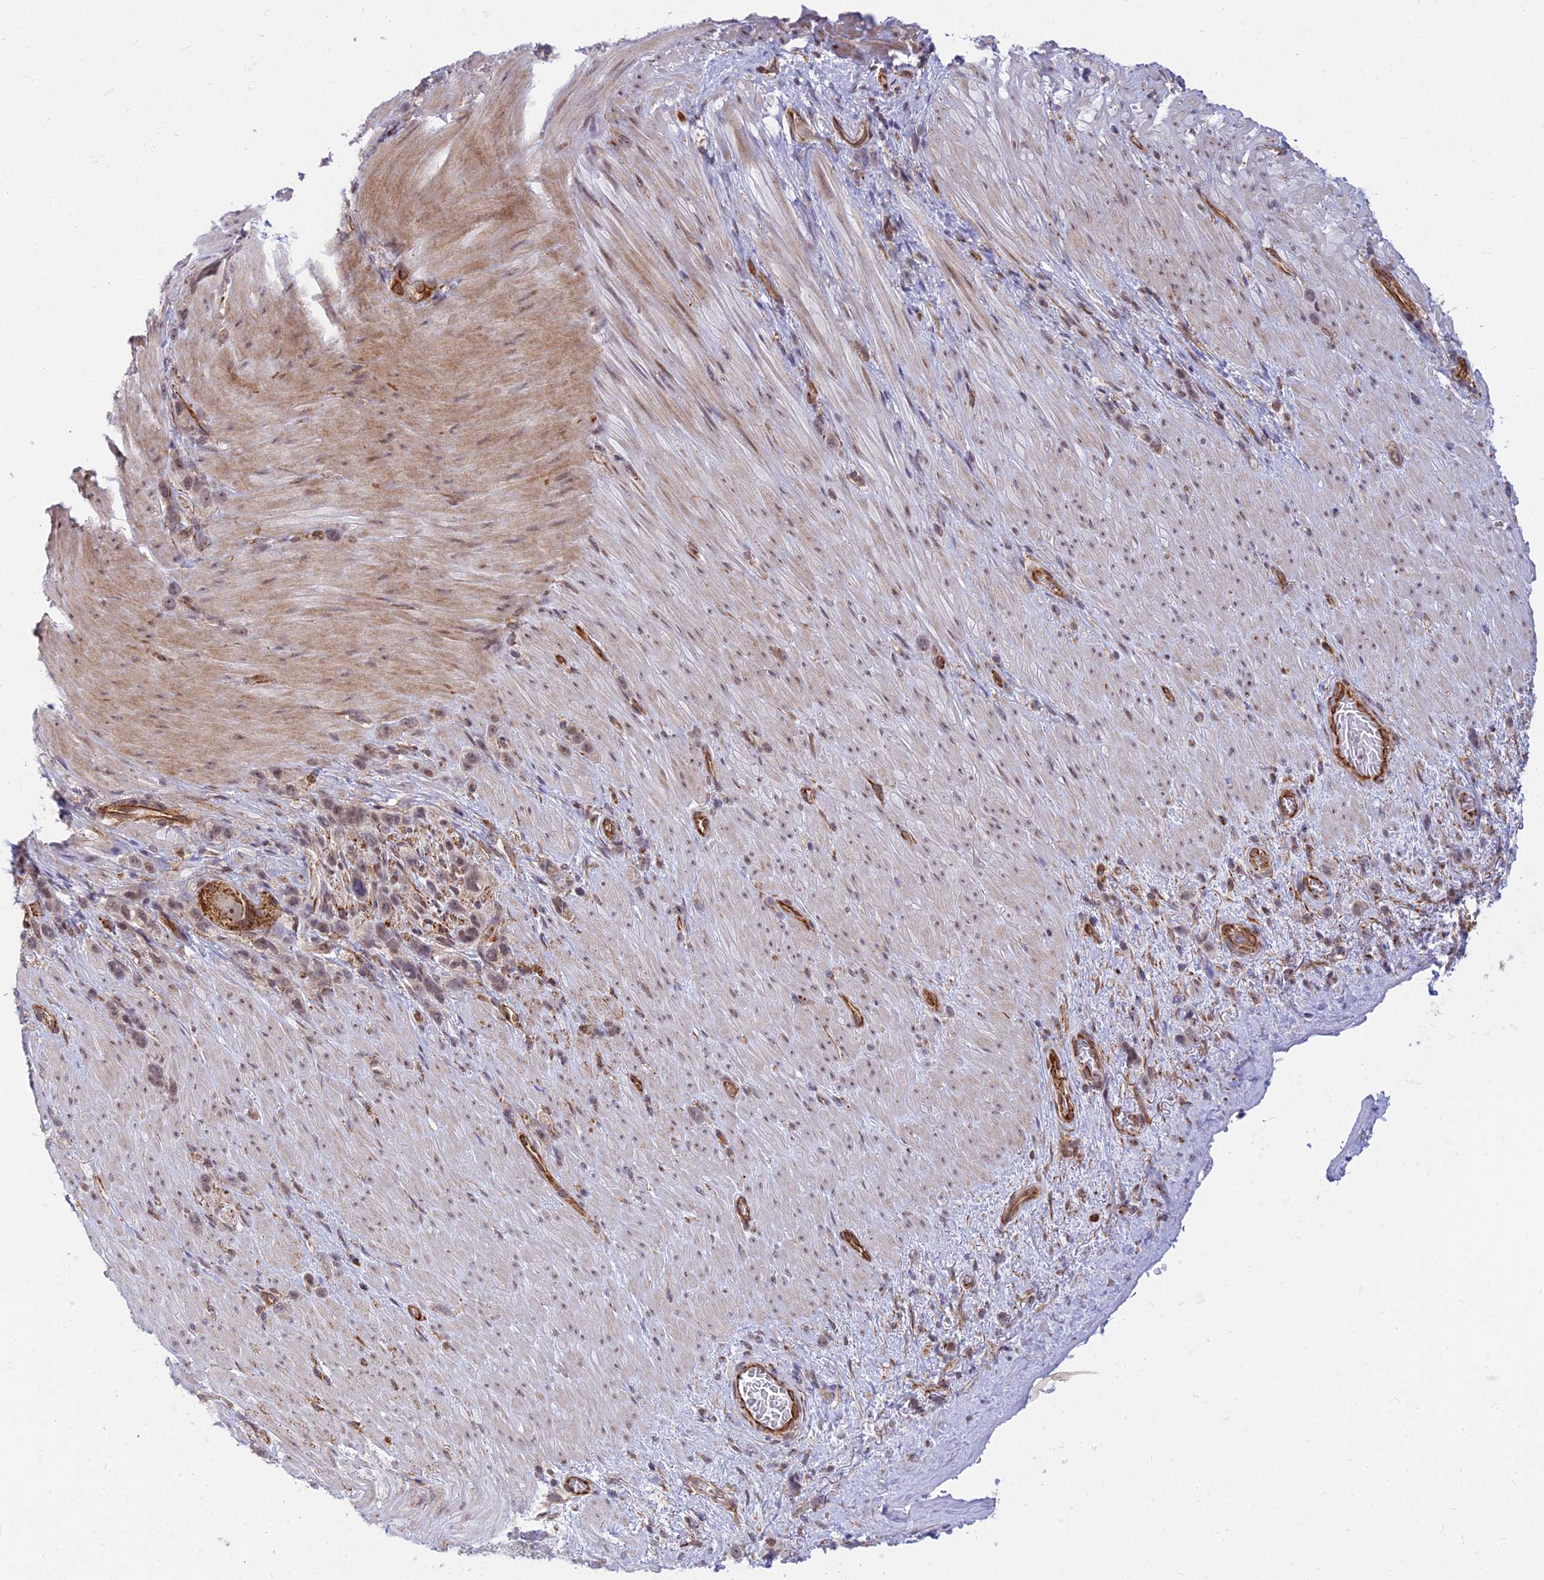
{"staining": {"intensity": "weak", "quantity": ">75%", "location": "cytoplasmic/membranous,nuclear"}, "tissue": "stomach cancer", "cell_type": "Tumor cells", "image_type": "cancer", "snomed": [{"axis": "morphology", "description": "Adenocarcinoma, NOS"}, {"axis": "topography", "description": "Stomach"}], "caption": "Protein expression analysis of human adenocarcinoma (stomach) reveals weak cytoplasmic/membranous and nuclear staining in approximately >75% of tumor cells.", "gene": "SAPCD2", "patient": {"sex": "female", "age": 65}}